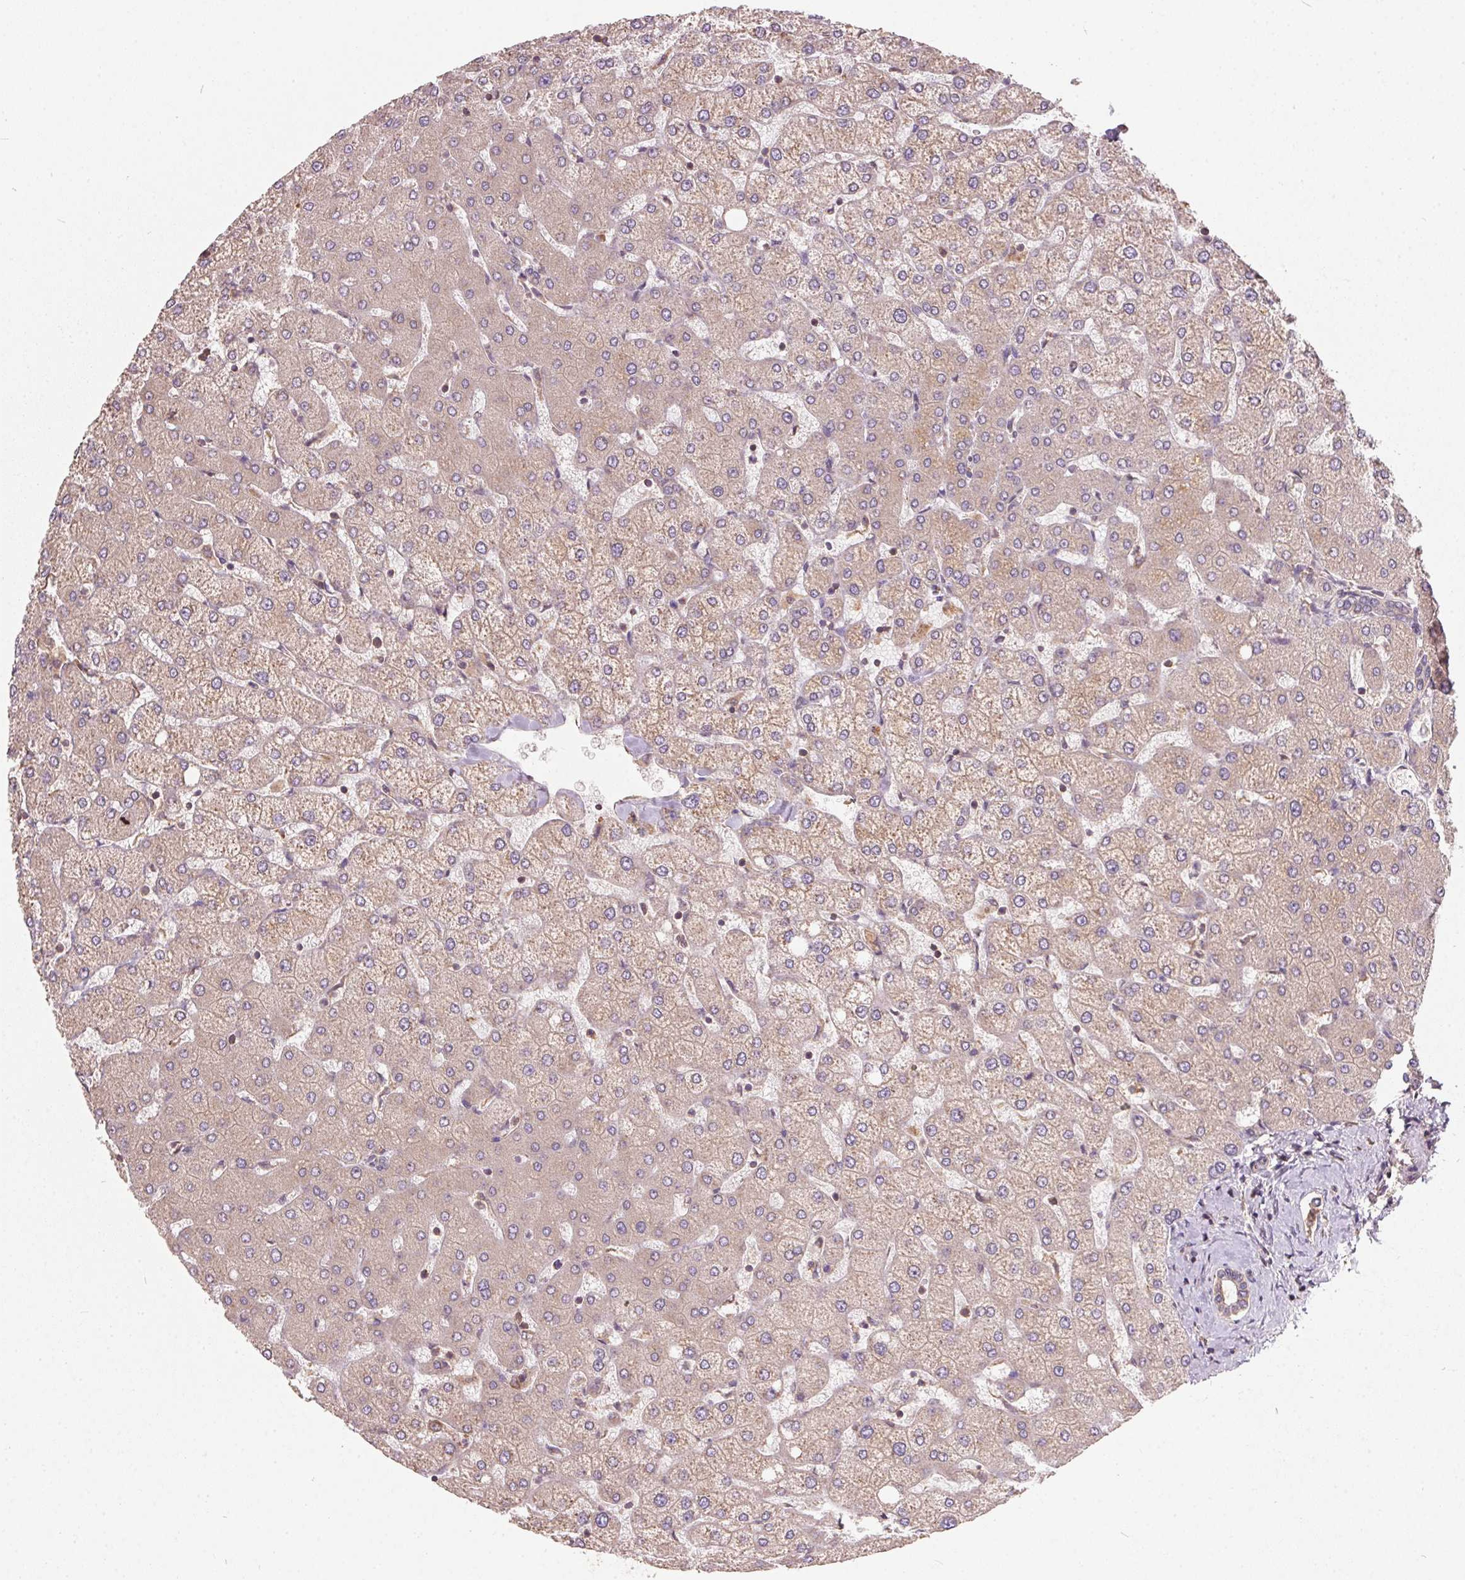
{"staining": {"intensity": "weak", "quantity": "25%-75%", "location": "cytoplasmic/membranous"}, "tissue": "liver", "cell_type": "Cholangiocytes", "image_type": "normal", "snomed": [{"axis": "morphology", "description": "Normal tissue, NOS"}, {"axis": "topography", "description": "Liver"}], "caption": "Protein staining reveals weak cytoplasmic/membranous positivity in approximately 25%-75% of cholangiocytes in unremarkable liver.", "gene": "EIF2S1", "patient": {"sex": "female", "age": 54}}